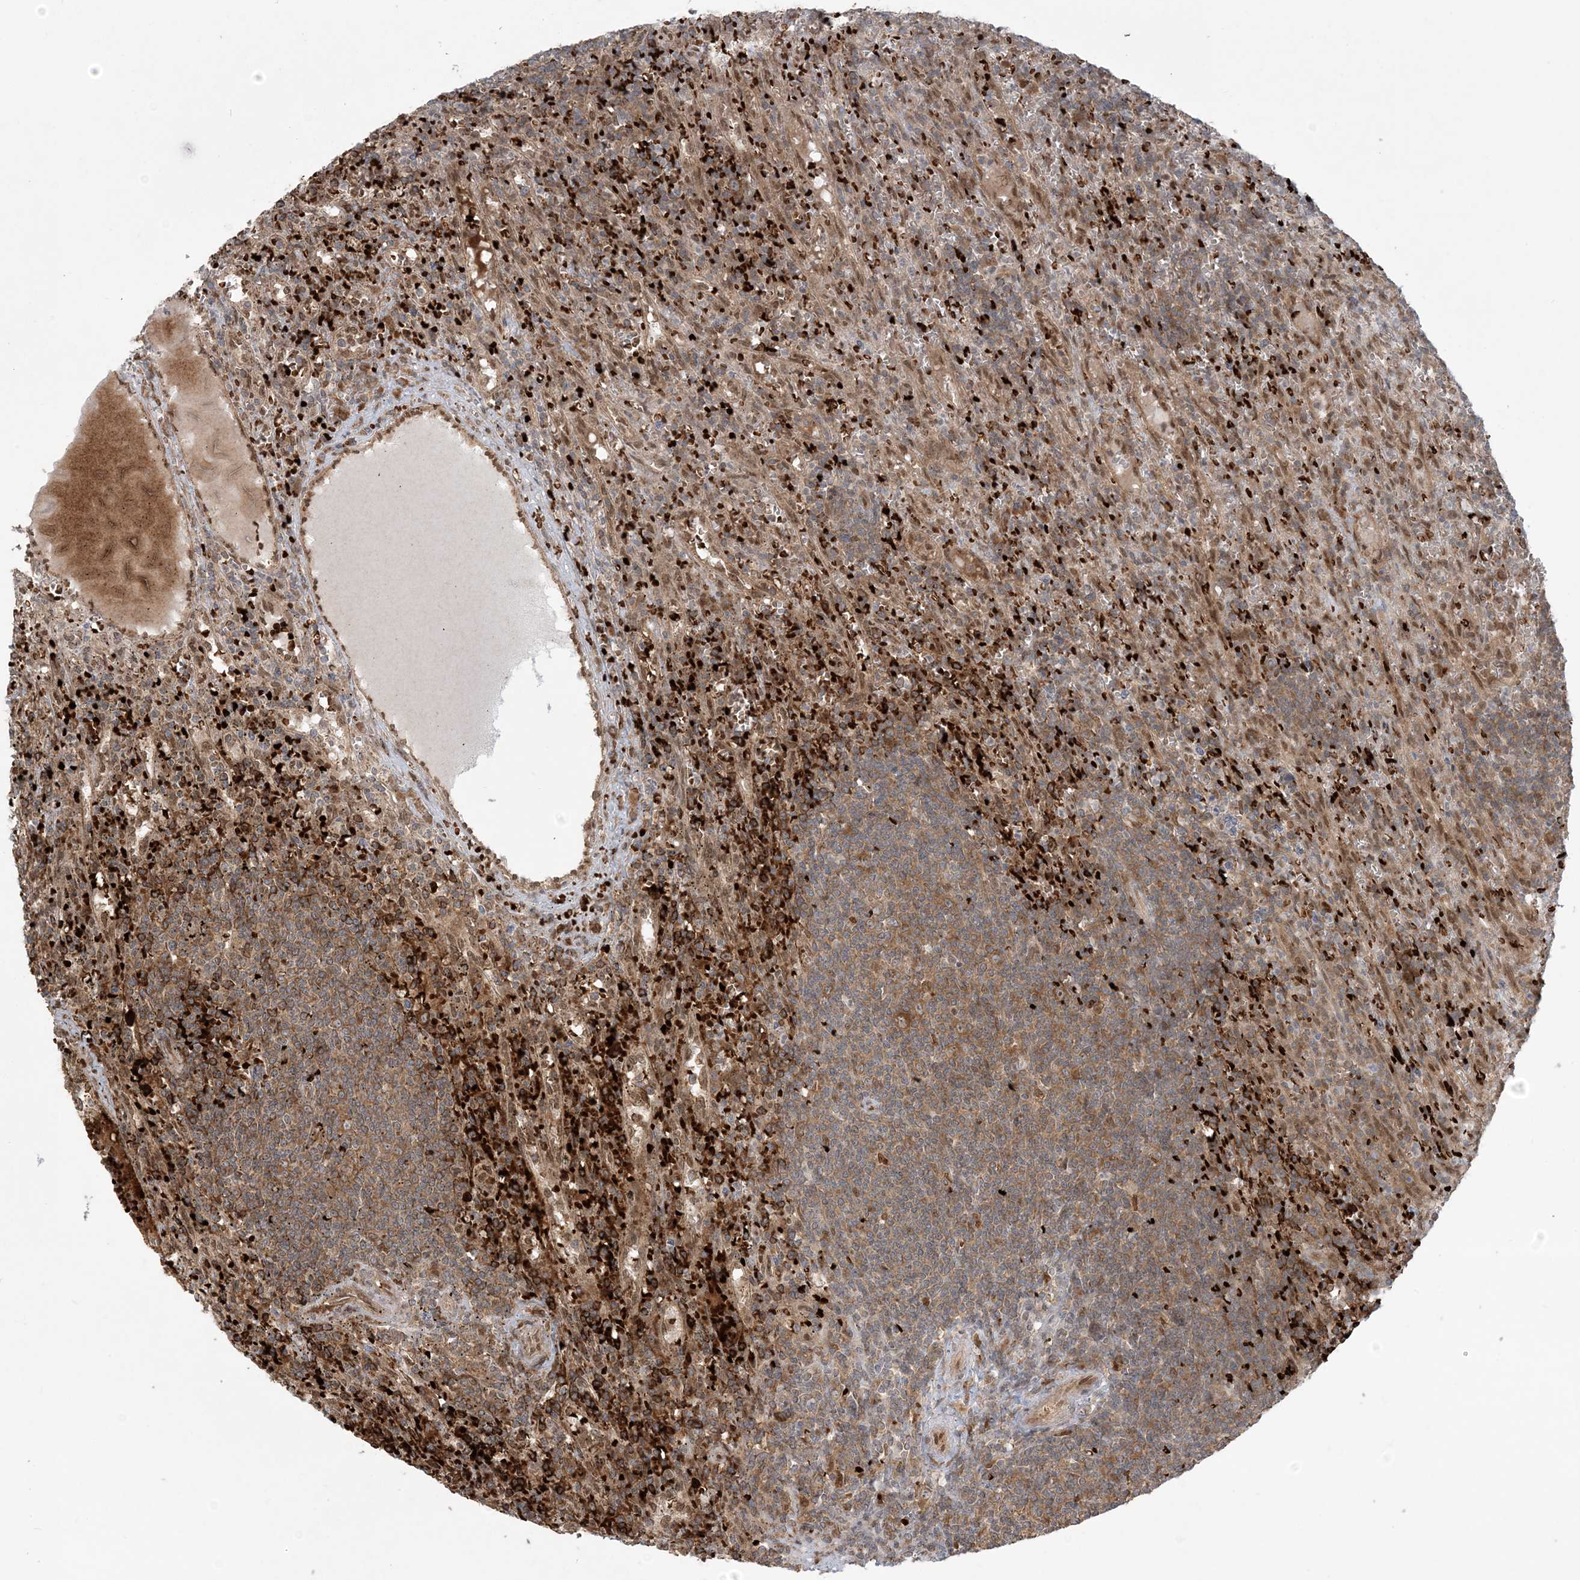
{"staining": {"intensity": "moderate", "quantity": "25%-75%", "location": "cytoplasmic/membranous"}, "tissue": "lymphoma", "cell_type": "Tumor cells", "image_type": "cancer", "snomed": [{"axis": "morphology", "description": "Malignant lymphoma, non-Hodgkin's type, Low grade"}, {"axis": "topography", "description": "Spleen"}], "caption": "This is an image of immunohistochemistry (IHC) staining of low-grade malignant lymphoma, non-Hodgkin's type, which shows moderate expression in the cytoplasmic/membranous of tumor cells.", "gene": "ABCF3", "patient": {"sex": "male", "age": 76}}